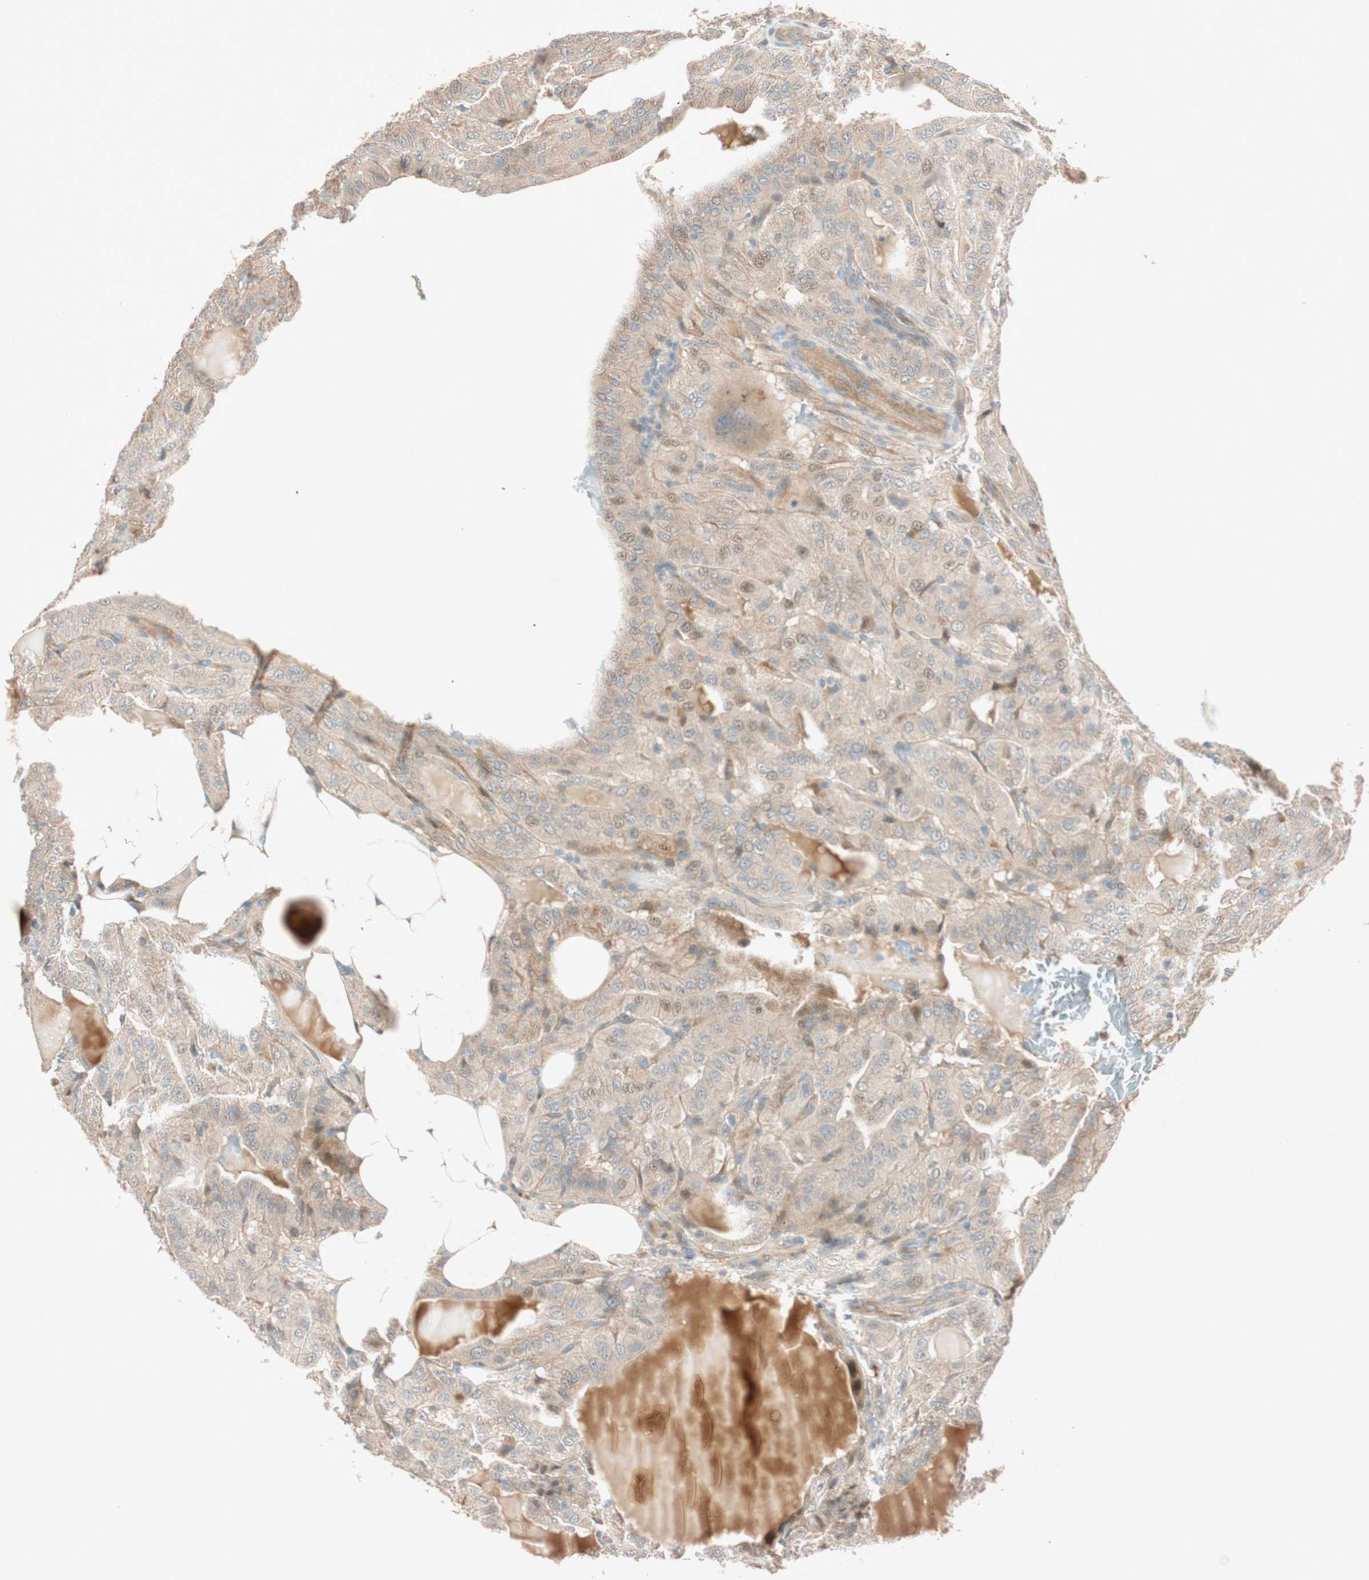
{"staining": {"intensity": "moderate", "quantity": ">75%", "location": "cytoplasmic/membranous"}, "tissue": "thyroid cancer", "cell_type": "Tumor cells", "image_type": "cancer", "snomed": [{"axis": "morphology", "description": "Papillary adenocarcinoma, NOS"}, {"axis": "topography", "description": "Thyroid gland"}], "caption": "IHC histopathology image of neoplastic tissue: human thyroid cancer (papillary adenocarcinoma) stained using immunohistochemistry exhibits medium levels of moderate protein expression localized specifically in the cytoplasmic/membranous of tumor cells, appearing as a cytoplasmic/membranous brown color.", "gene": "EPHA6", "patient": {"sex": "male", "age": 77}}